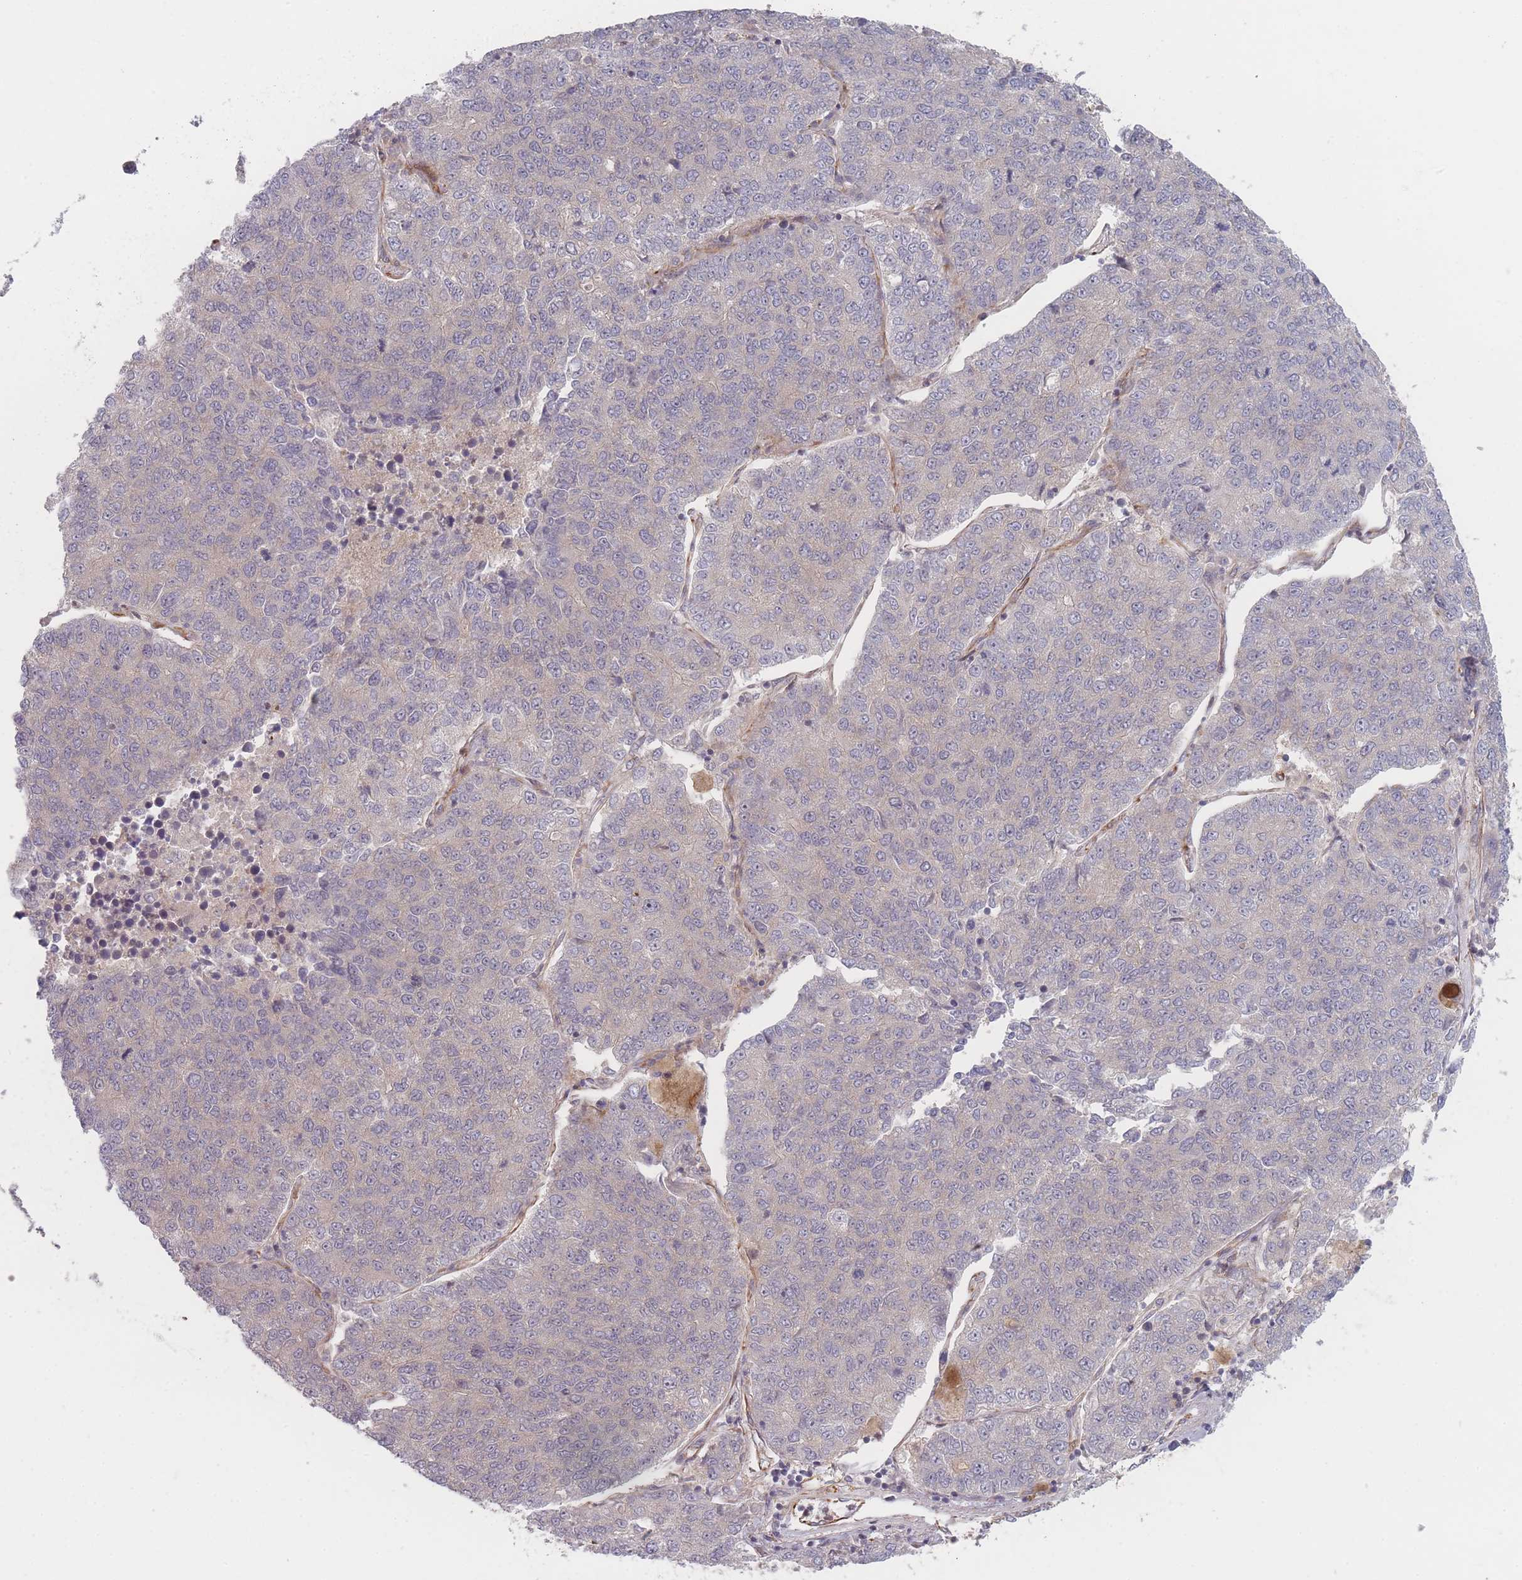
{"staining": {"intensity": "negative", "quantity": "none", "location": "none"}, "tissue": "lung cancer", "cell_type": "Tumor cells", "image_type": "cancer", "snomed": [{"axis": "morphology", "description": "Adenocarcinoma, NOS"}, {"axis": "topography", "description": "Lung"}], "caption": "Protein analysis of lung cancer (adenocarcinoma) demonstrates no significant staining in tumor cells. (Brightfield microscopy of DAB immunohistochemistry (IHC) at high magnification).", "gene": "EEF1AKMT2", "patient": {"sex": "male", "age": 49}}